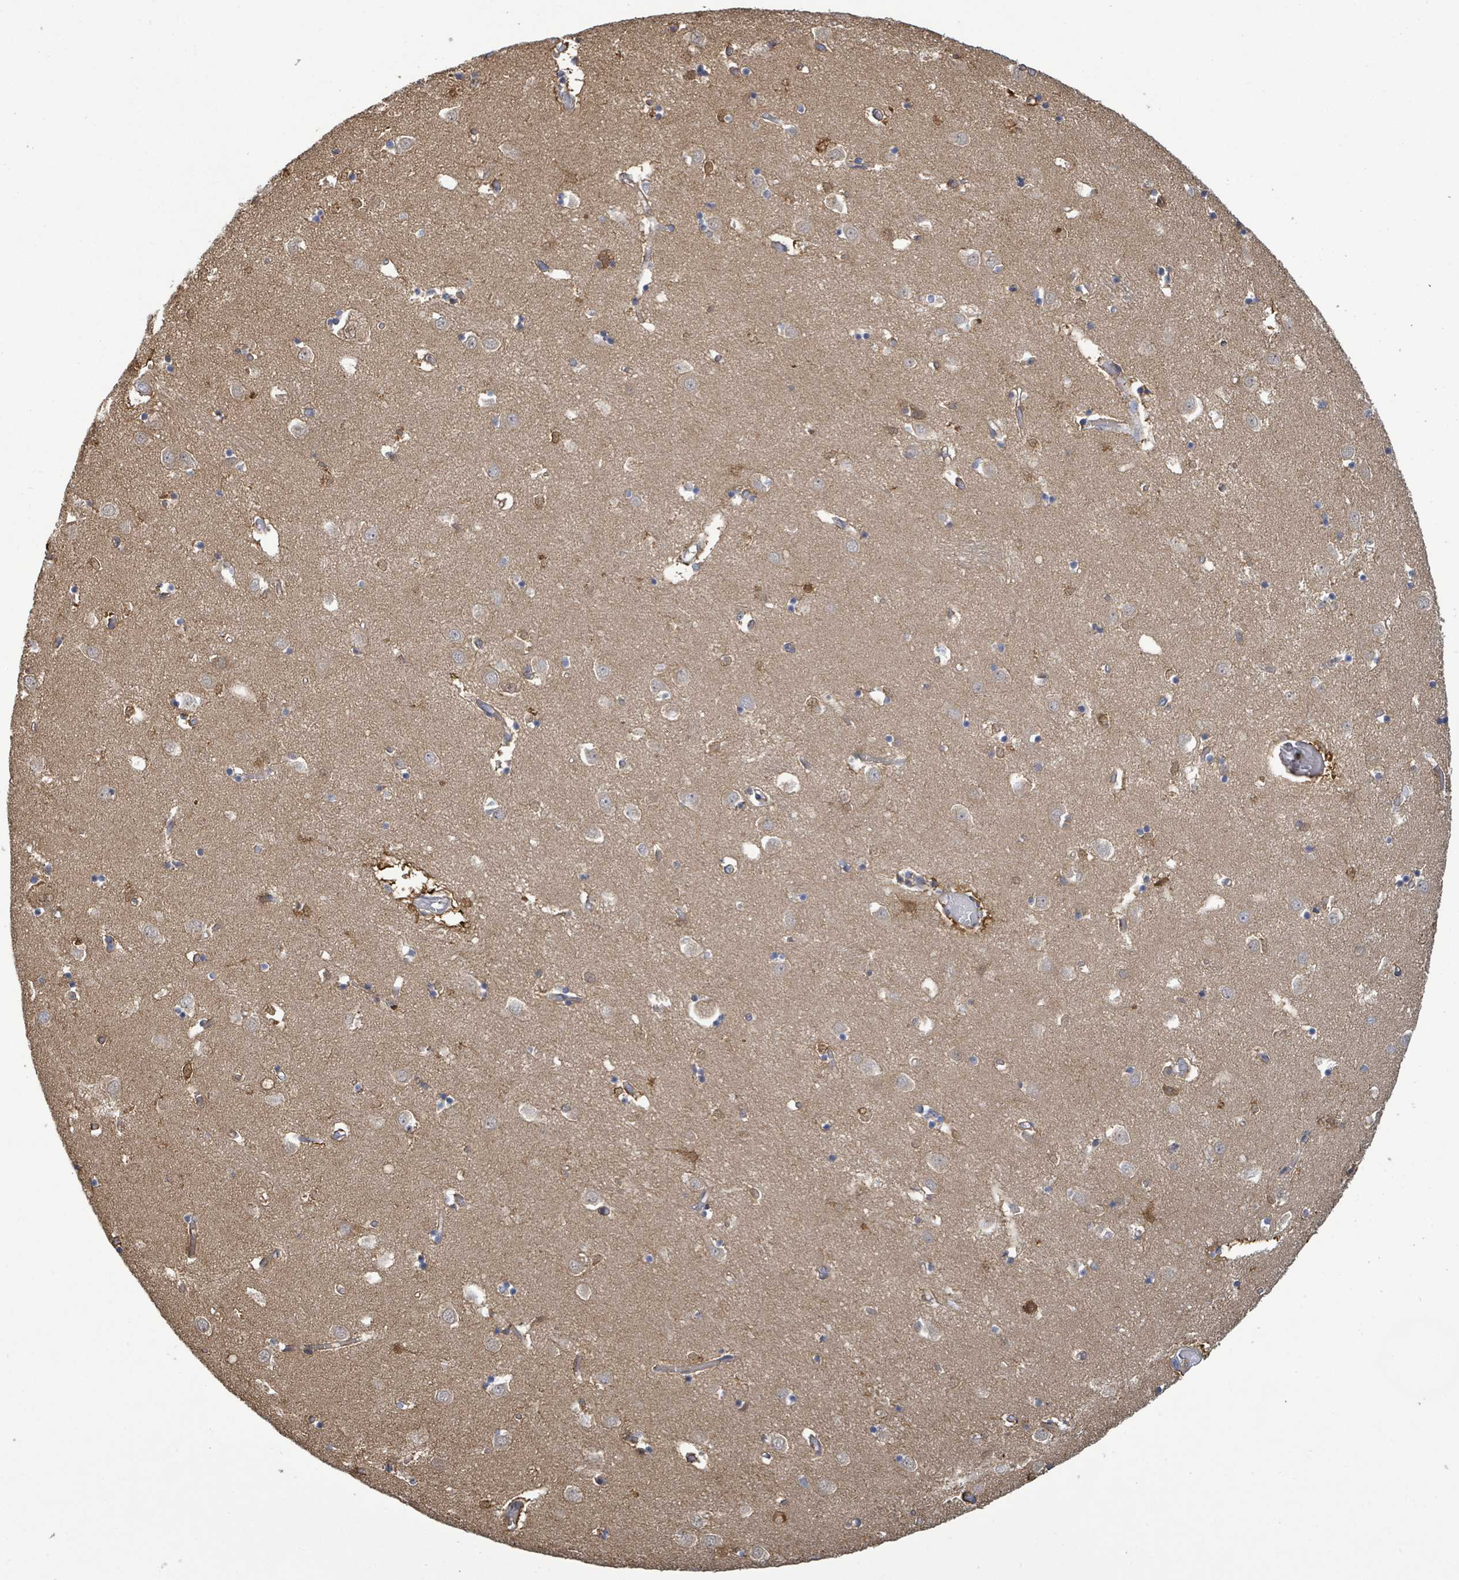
{"staining": {"intensity": "negative", "quantity": "none", "location": "none"}, "tissue": "caudate", "cell_type": "Glial cells", "image_type": "normal", "snomed": [{"axis": "morphology", "description": "Normal tissue, NOS"}, {"axis": "topography", "description": "Lateral ventricle wall"}], "caption": "Human caudate stained for a protein using immunohistochemistry (IHC) shows no positivity in glial cells.", "gene": "PGAM1", "patient": {"sex": "male", "age": 70}}